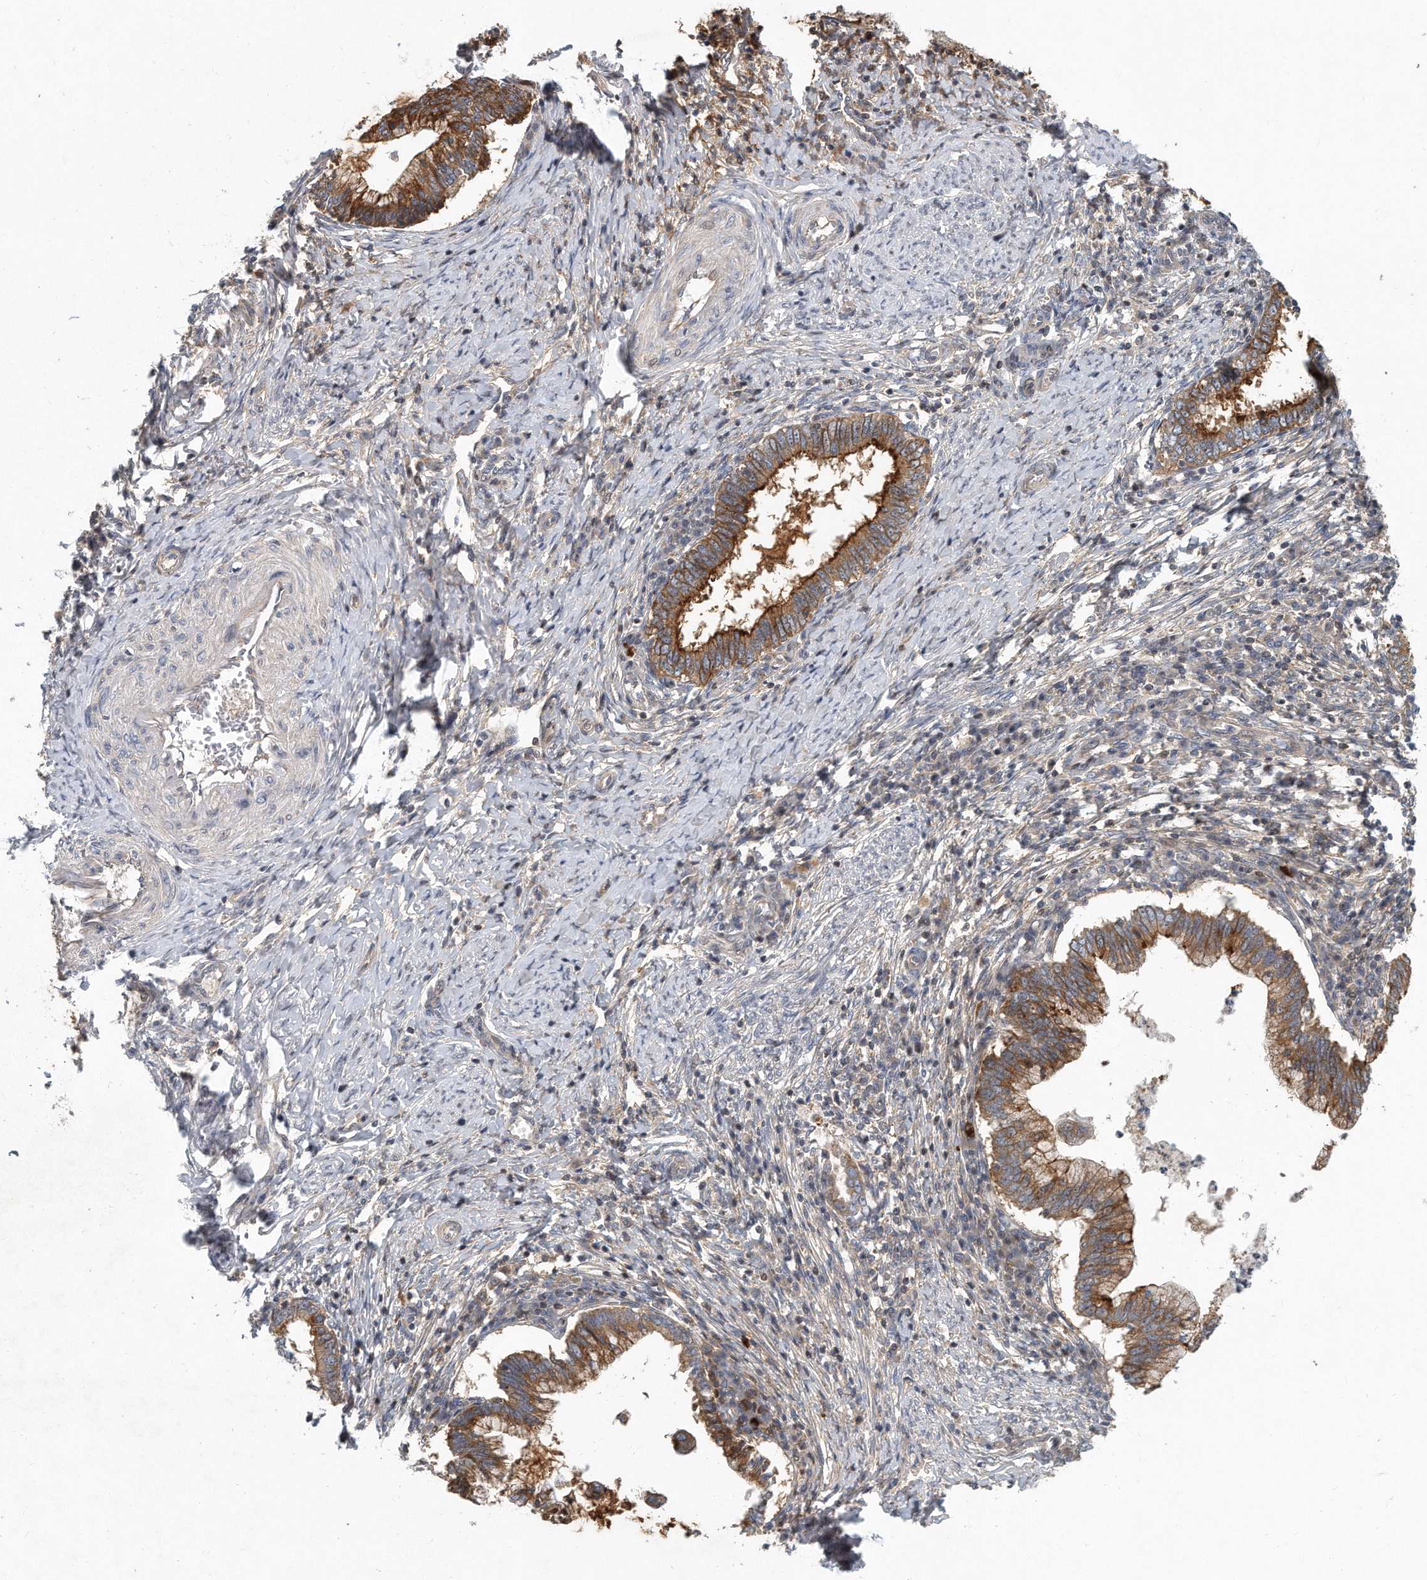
{"staining": {"intensity": "strong", "quantity": ">75%", "location": "cytoplasmic/membranous"}, "tissue": "cervical cancer", "cell_type": "Tumor cells", "image_type": "cancer", "snomed": [{"axis": "morphology", "description": "Adenocarcinoma, NOS"}, {"axis": "topography", "description": "Cervix"}], "caption": "IHC of human adenocarcinoma (cervical) shows high levels of strong cytoplasmic/membranous positivity in about >75% of tumor cells.", "gene": "PCDH8", "patient": {"sex": "female", "age": 36}}